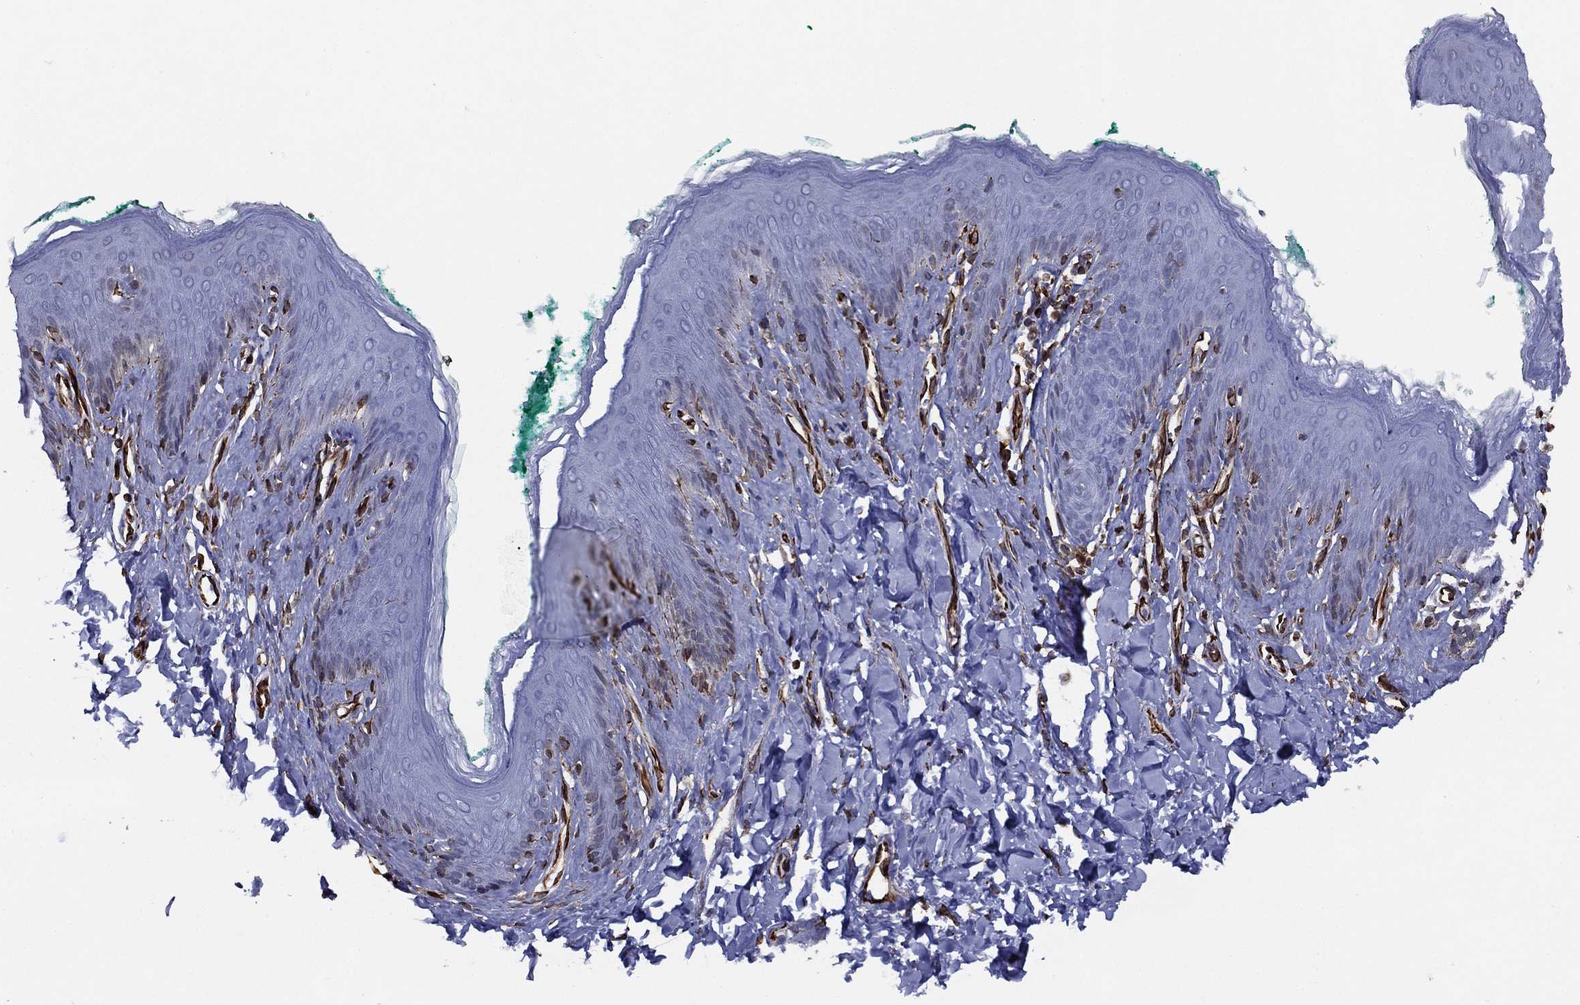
{"staining": {"intensity": "negative", "quantity": "none", "location": "none"}, "tissue": "skin", "cell_type": "Epidermal cells", "image_type": "normal", "snomed": [{"axis": "morphology", "description": "Normal tissue, NOS"}, {"axis": "topography", "description": "Vulva"}], "caption": "Image shows no significant protein staining in epidermal cells of normal skin. Brightfield microscopy of immunohistochemistry stained with DAB (3,3'-diaminobenzidine) (brown) and hematoxylin (blue), captured at high magnification.", "gene": "MAS1", "patient": {"sex": "female", "age": 66}}